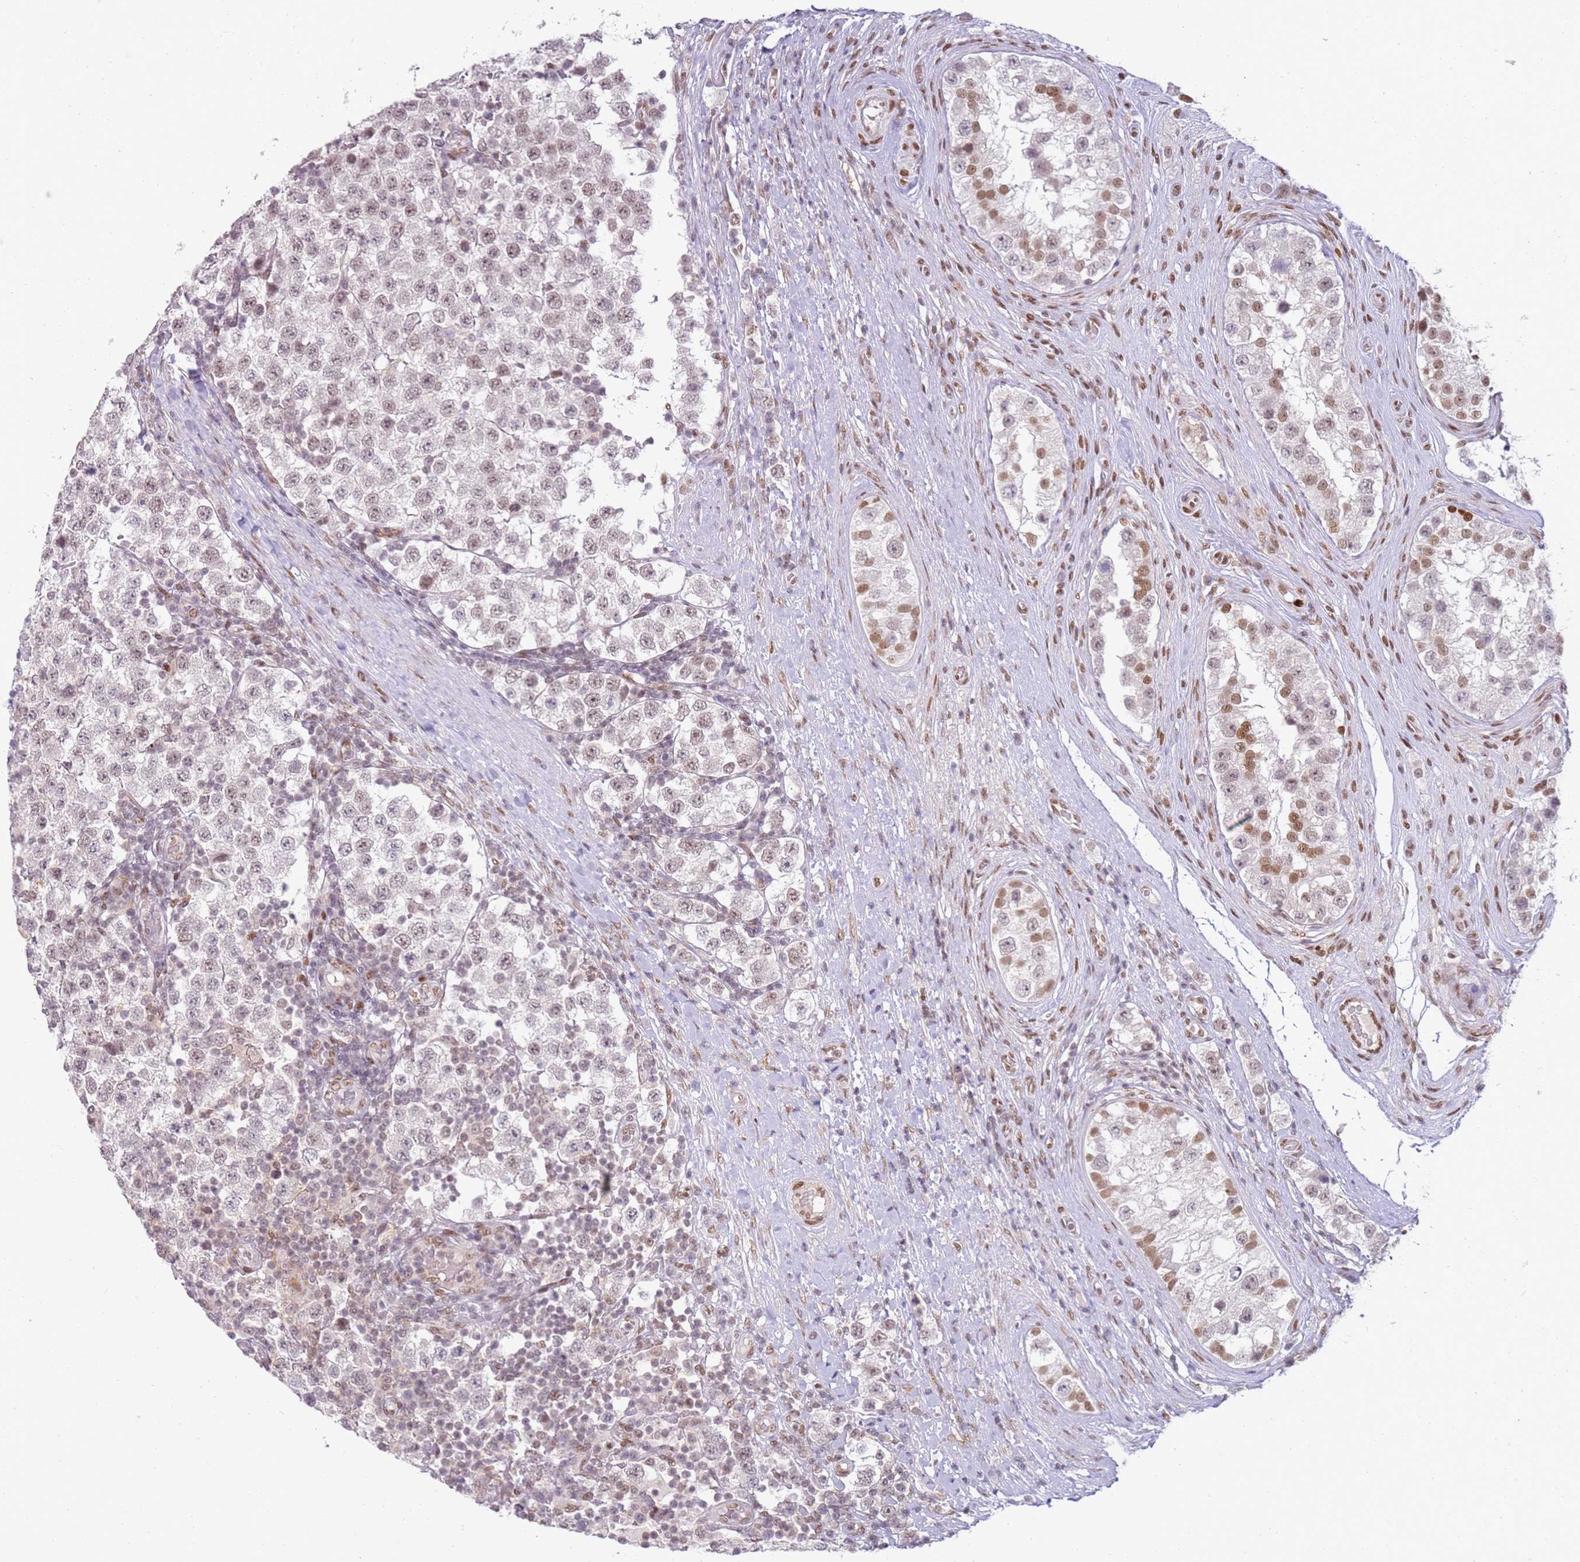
{"staining": {"intensity": "weak", "quantity": "25%-75%", "location": "nuclear"}, "tissue": "testis cancer", "cell_type": "Tumor cells", "image_type": "cancer", "snomed": [{"axis": "morphology", "description": "Seminoma, NOS"}, {"axis": "topography", "description": "Testis"}], "caption": "There is low levels of weak nuclear positivity in tumor cells of testis cancer (seminoma), as demonstrated by immunohistochemical staining (brown color).", "gene": "PHC2", "patient": {"sex": "male", "age": 34}}